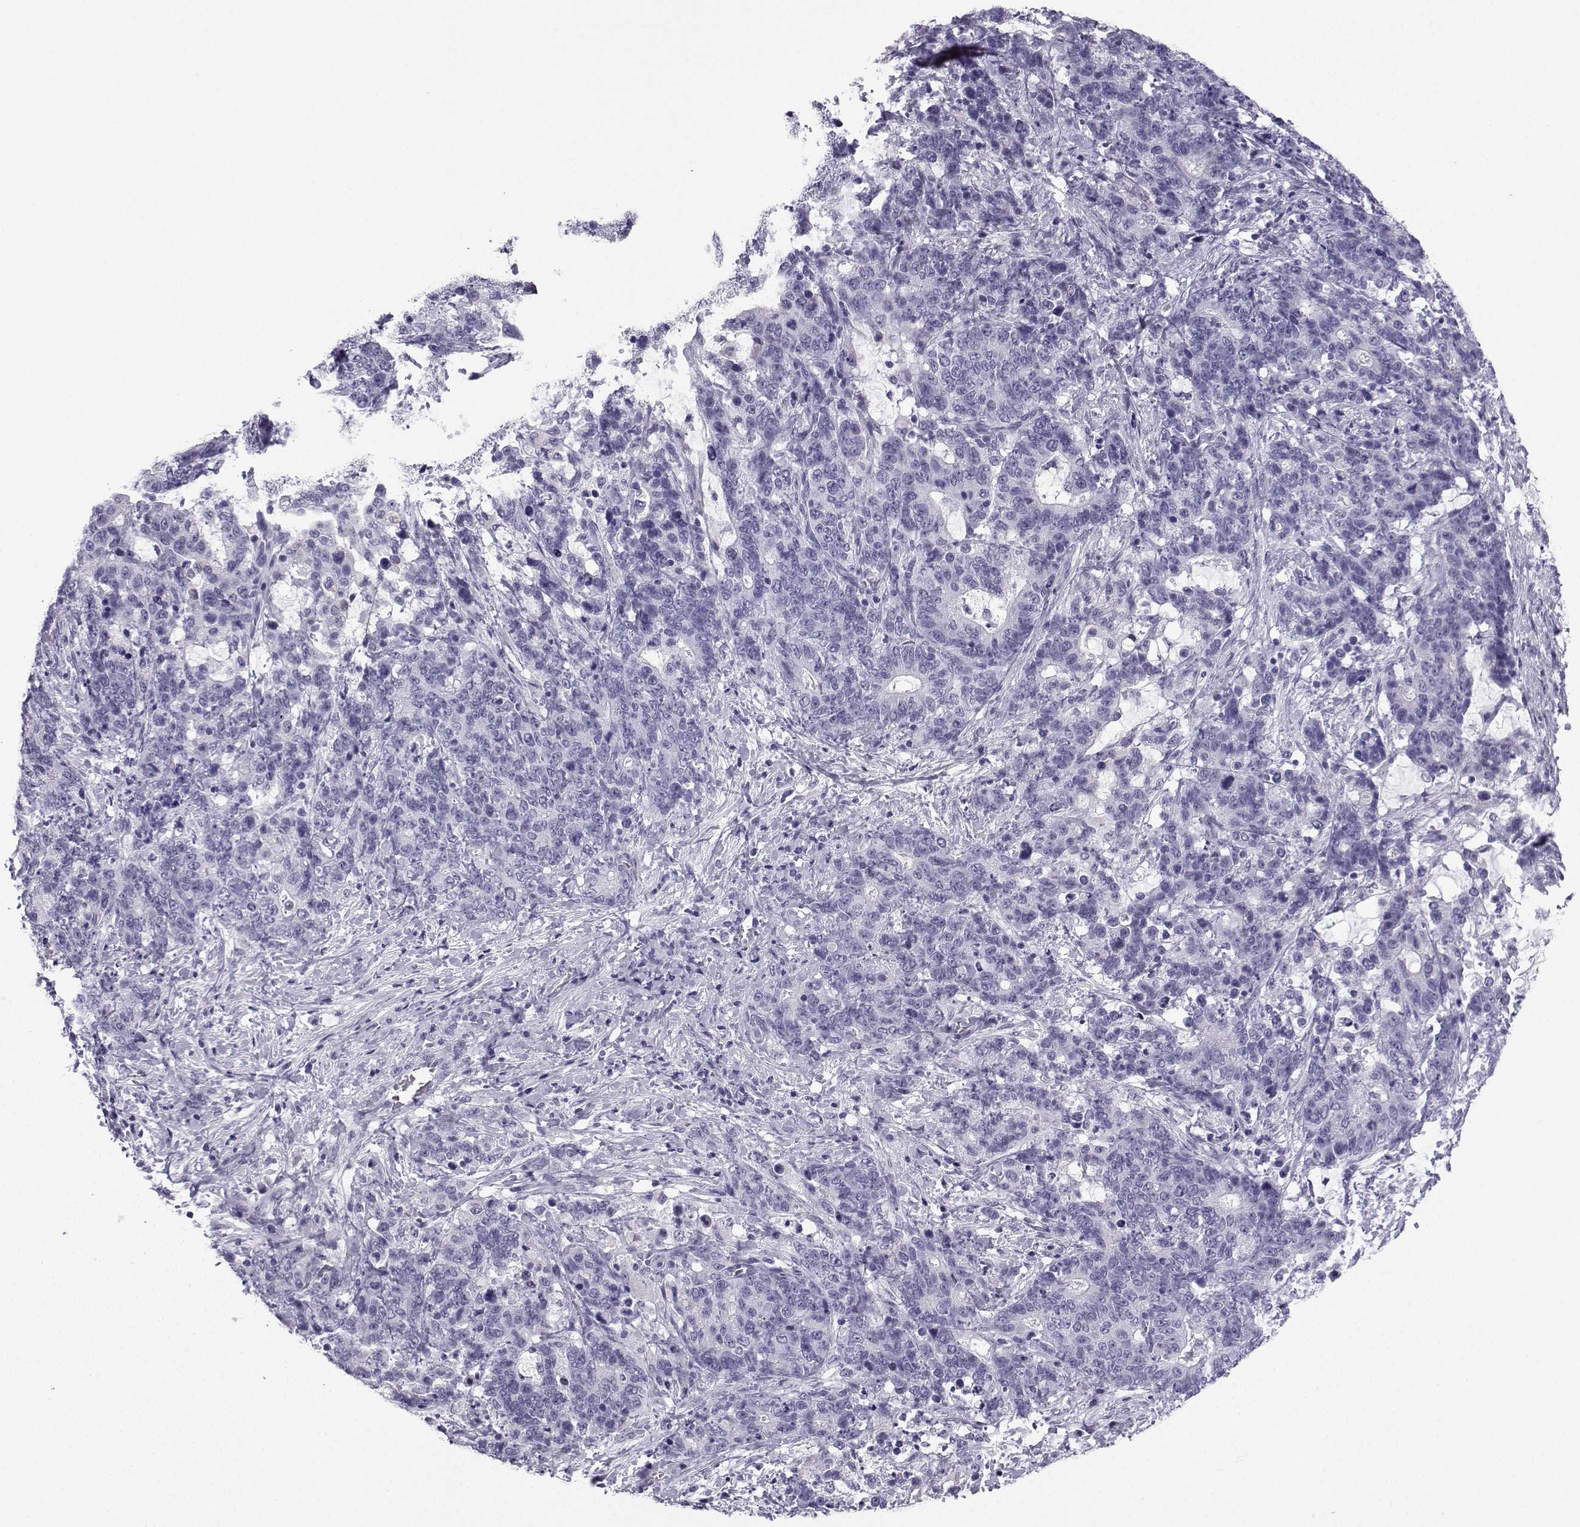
{"staining": {"intensity": "negative", "quantity": "none", "location": "none"}, "tissue": "stomach cancer", "cell_type": "Tumor cells", "image_type": "cancer", "snomed": [{"axis": "morphology", "description": "Normal tissue, NOS"}, {"axis": "morphology", "description": "Adenocarcinoma, NOS"}, {"axis": "topography", "description": "Stomach"}], "caption": "A photomicrograph of human stomach cancer is negative for staining in tumor cells.", "gene": "MRGBP", "patient": {"sex": "female", "age": 64}}